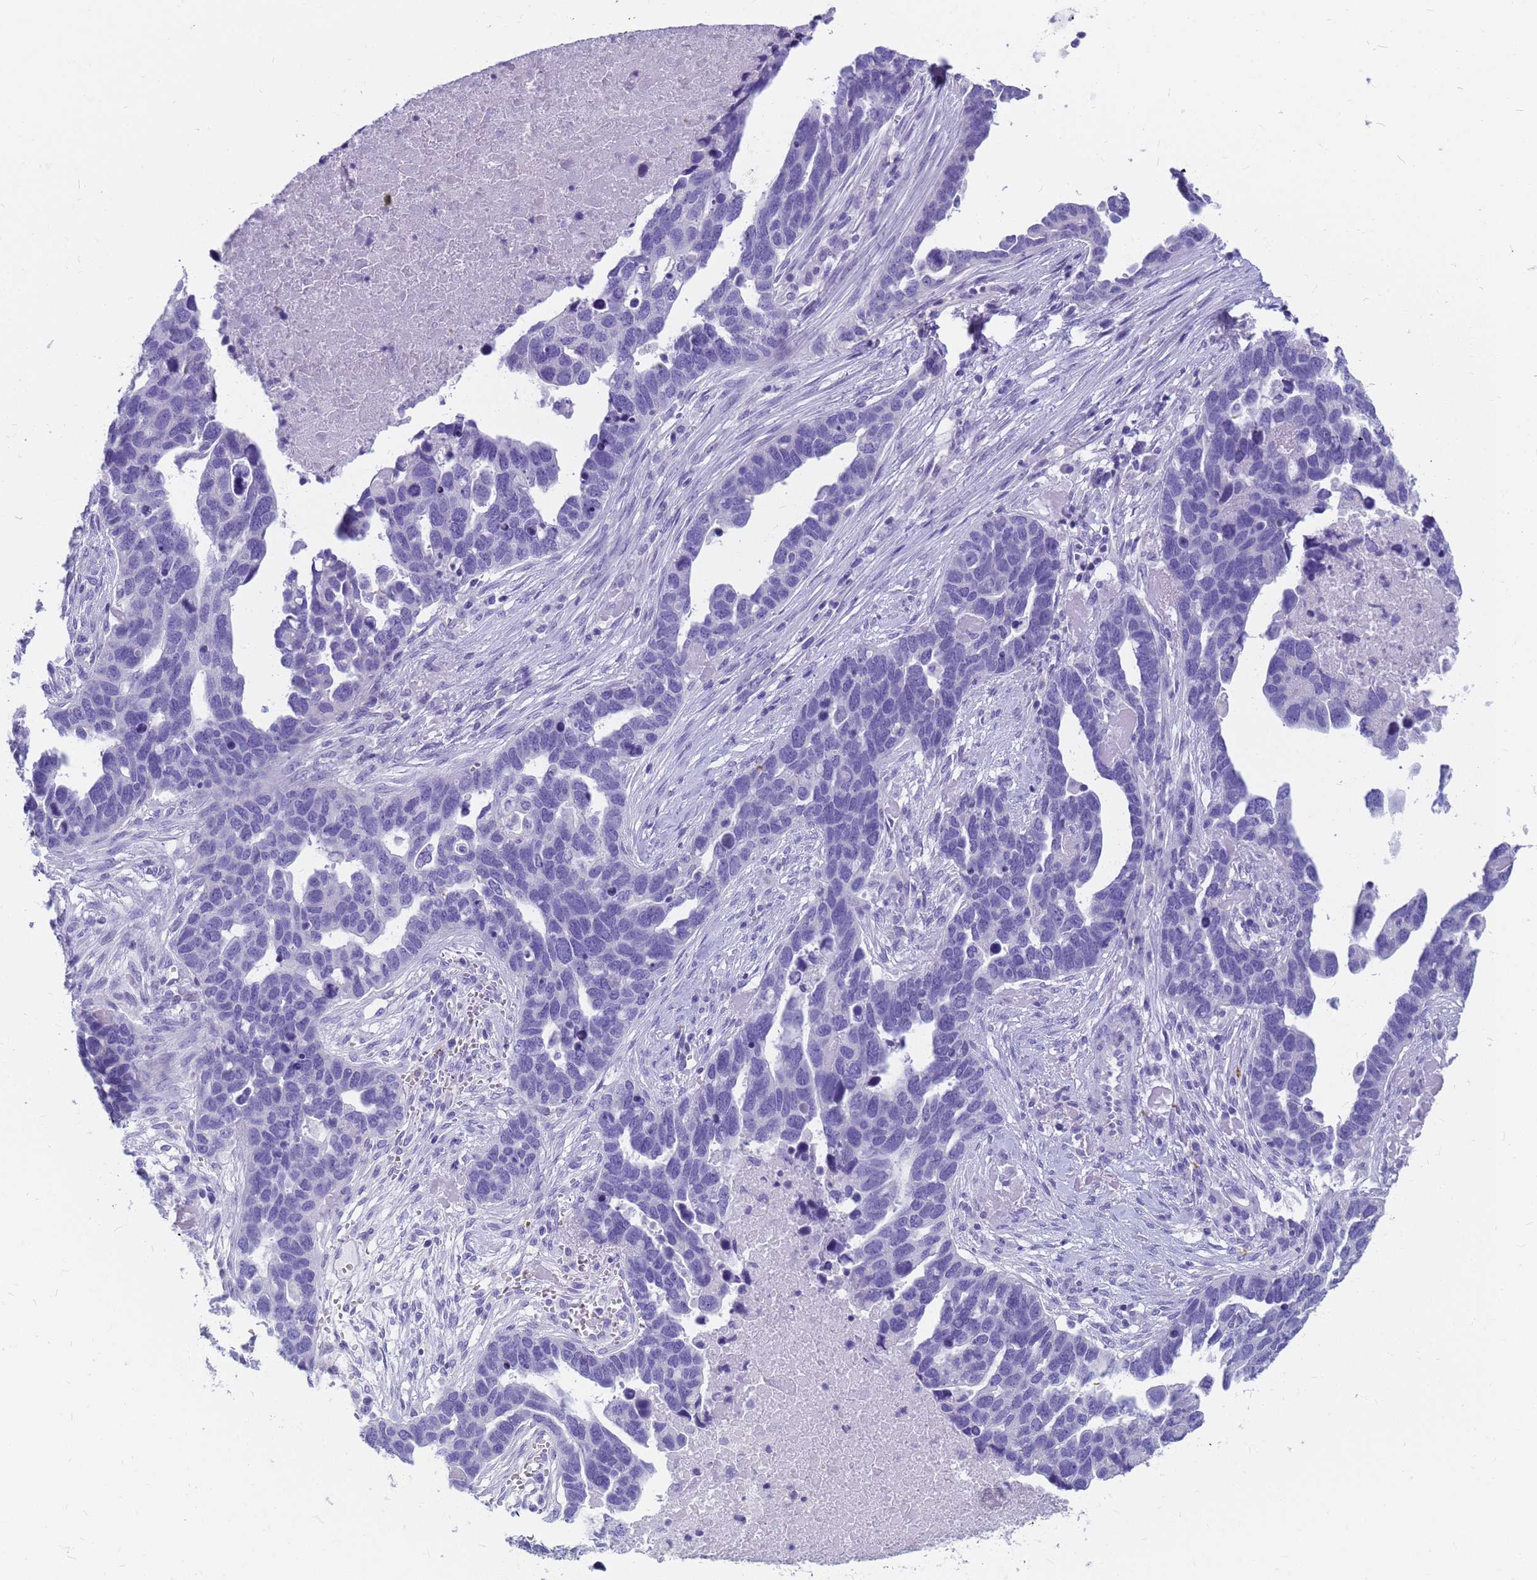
{"staining": {"intensity": "negative", "quantity": "none", "location": "none"}, "tissue": "ovarian cancer", "cell_type": "Tumor cells", "image_type": "cancer", "snomed": [{"axis": "morphology", "description": "Cystadenocarcinoma, serous, NOS"}, {"axis": "topography", "description": "Ovary"}], "caption": "Ovarian cancer (serous cystadenocarcinoma) was stained to show a protein in brown. There is no significant expression in tumor cells.", "gene": "RNASE2", "patient": {"sex": "female", "age": 54}}